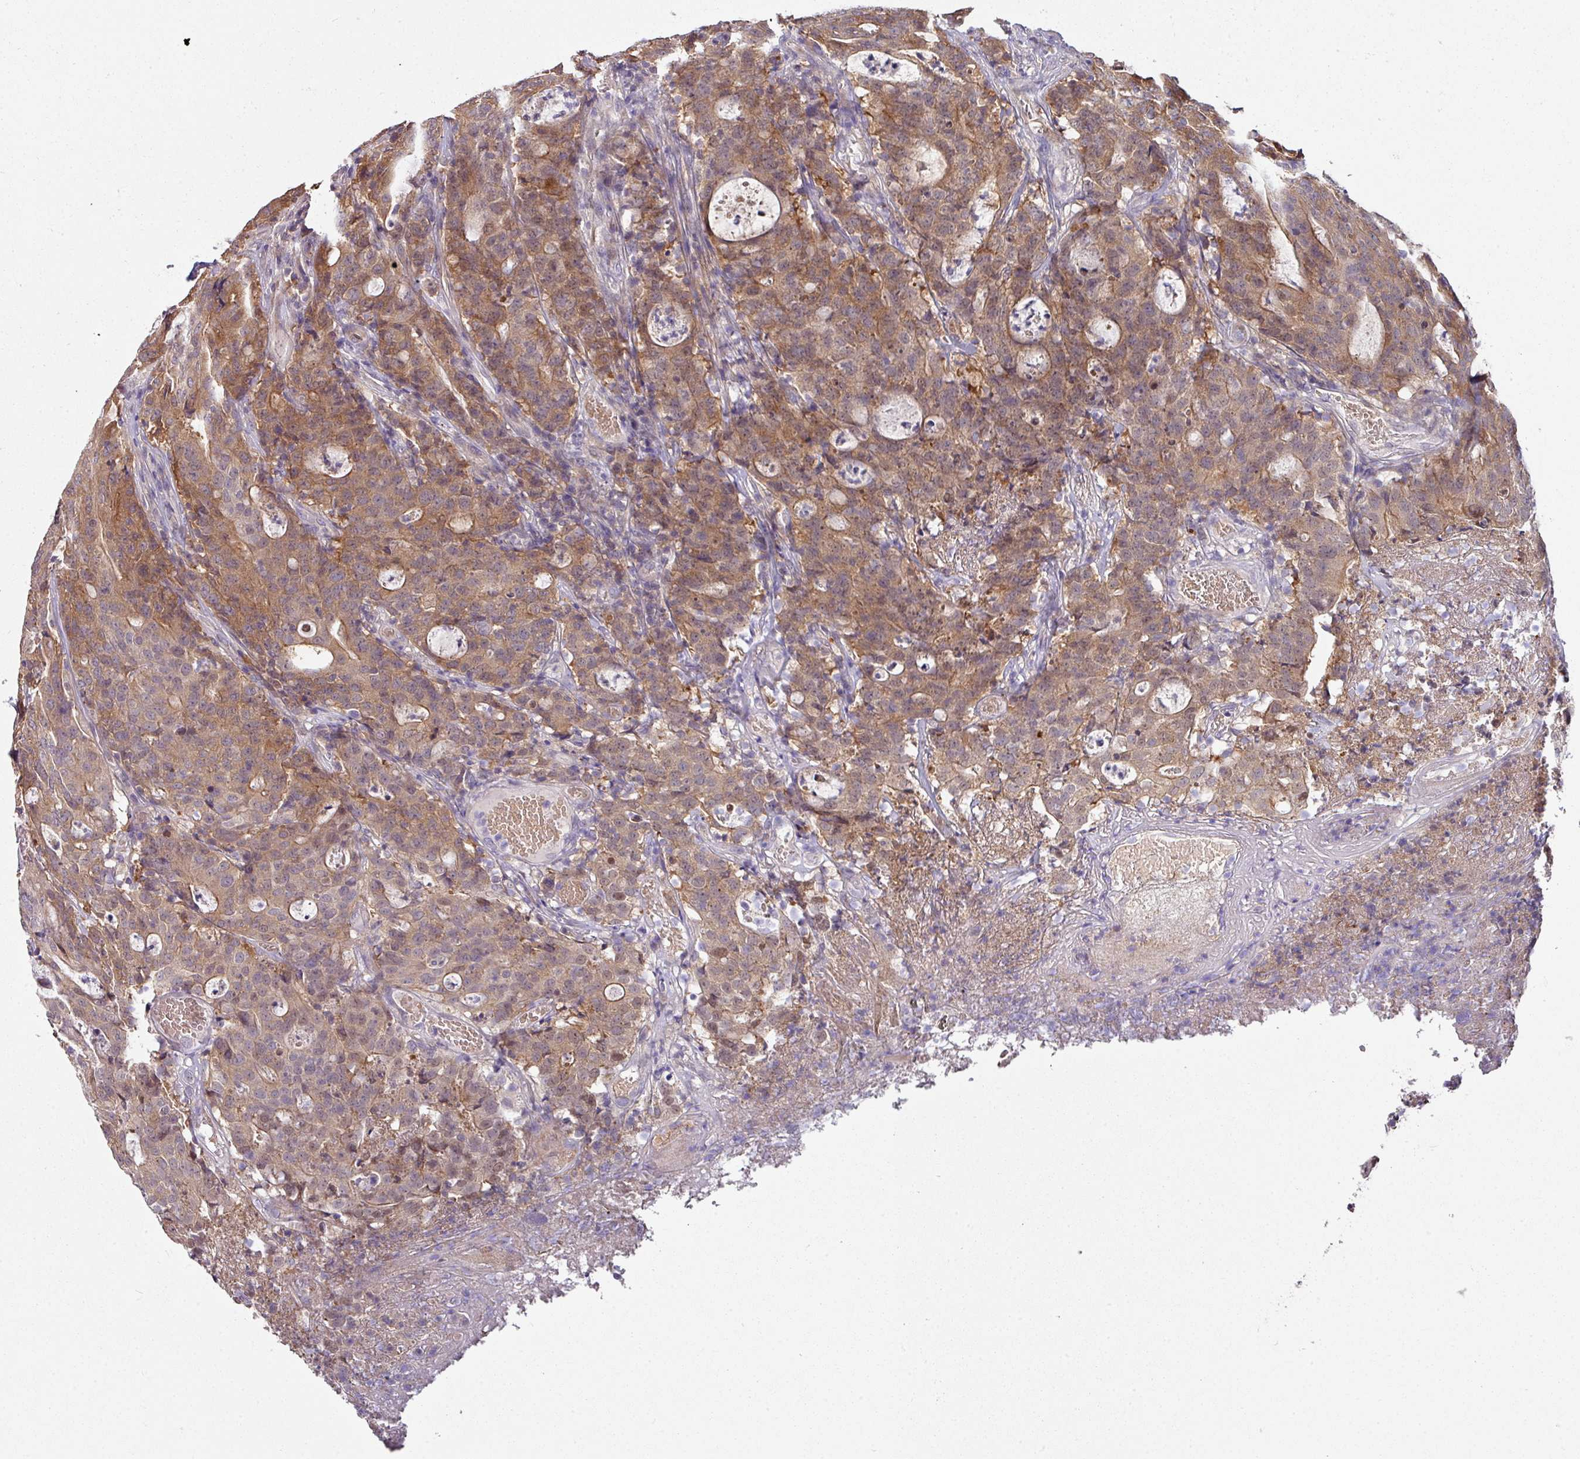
{"staining": {"intensity": "moderate", "quantity": ">75%", "location": "cytoplasmic/membranous"}, "tissue": "colorectal cancer", "cell_type": "Tumor cells", "image_type": "cancer", "snomed": [{"axis": "morphology", "description": "Adenocarcinoma, NOS"}, {"axis": "topography", "description": "Colon"}], "caption": "This image exhibits immunohistochemistry (IHC) staining of human colorectal cancer, with medium moderate cytoplasmic/membranous staining in approximately >75% of tumor cells.", "gene": "SLAMF6", "patient": {"sex": "male", "age": 83}}